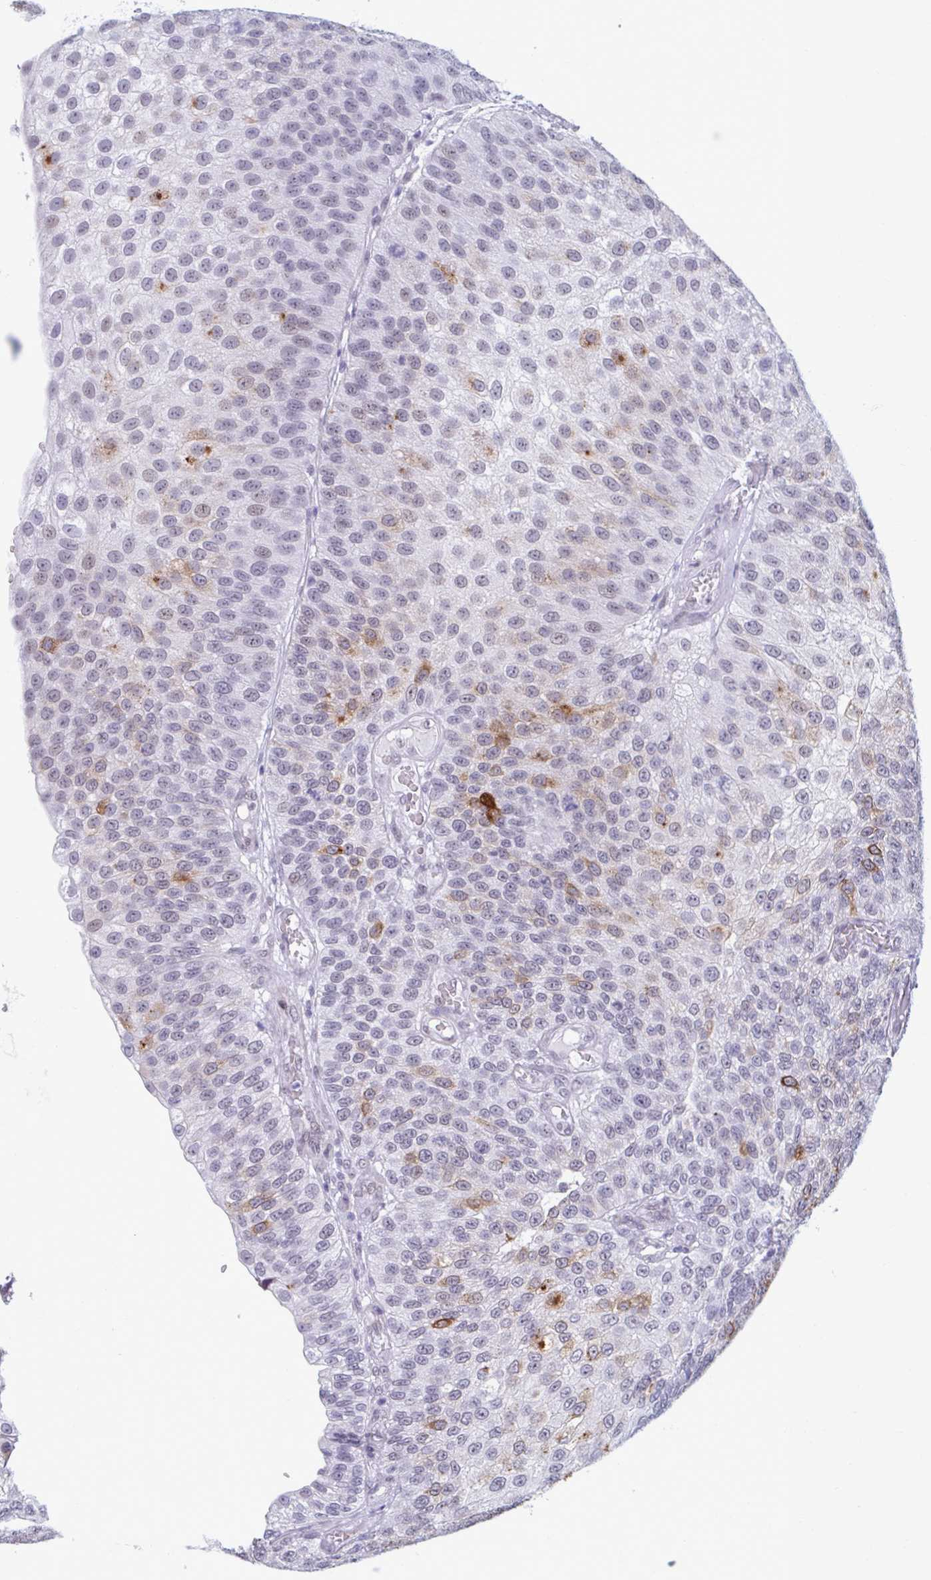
{"staining": {"intensity": "moderate", "quantity": "<25%", "location": "cytoplasmic/membranous"}, "tissue": "urothelial cancer", "cell_type": "Tumor cells", "image_type": "cancer", "snomed": [{"axis": "morphology", "description": "Urothelial carcinoma, NOS"}, {"axis": "topography", "description": "Urinary bladder"}], "caption": "The photomicrograph exhibits staining of urothelial cancer, revealing moderate cytoplasmic/membranous protein staining (brown color) within tumor cells.", "gene": "MSMB", "patient": {"sex": "male", "age": 87}}